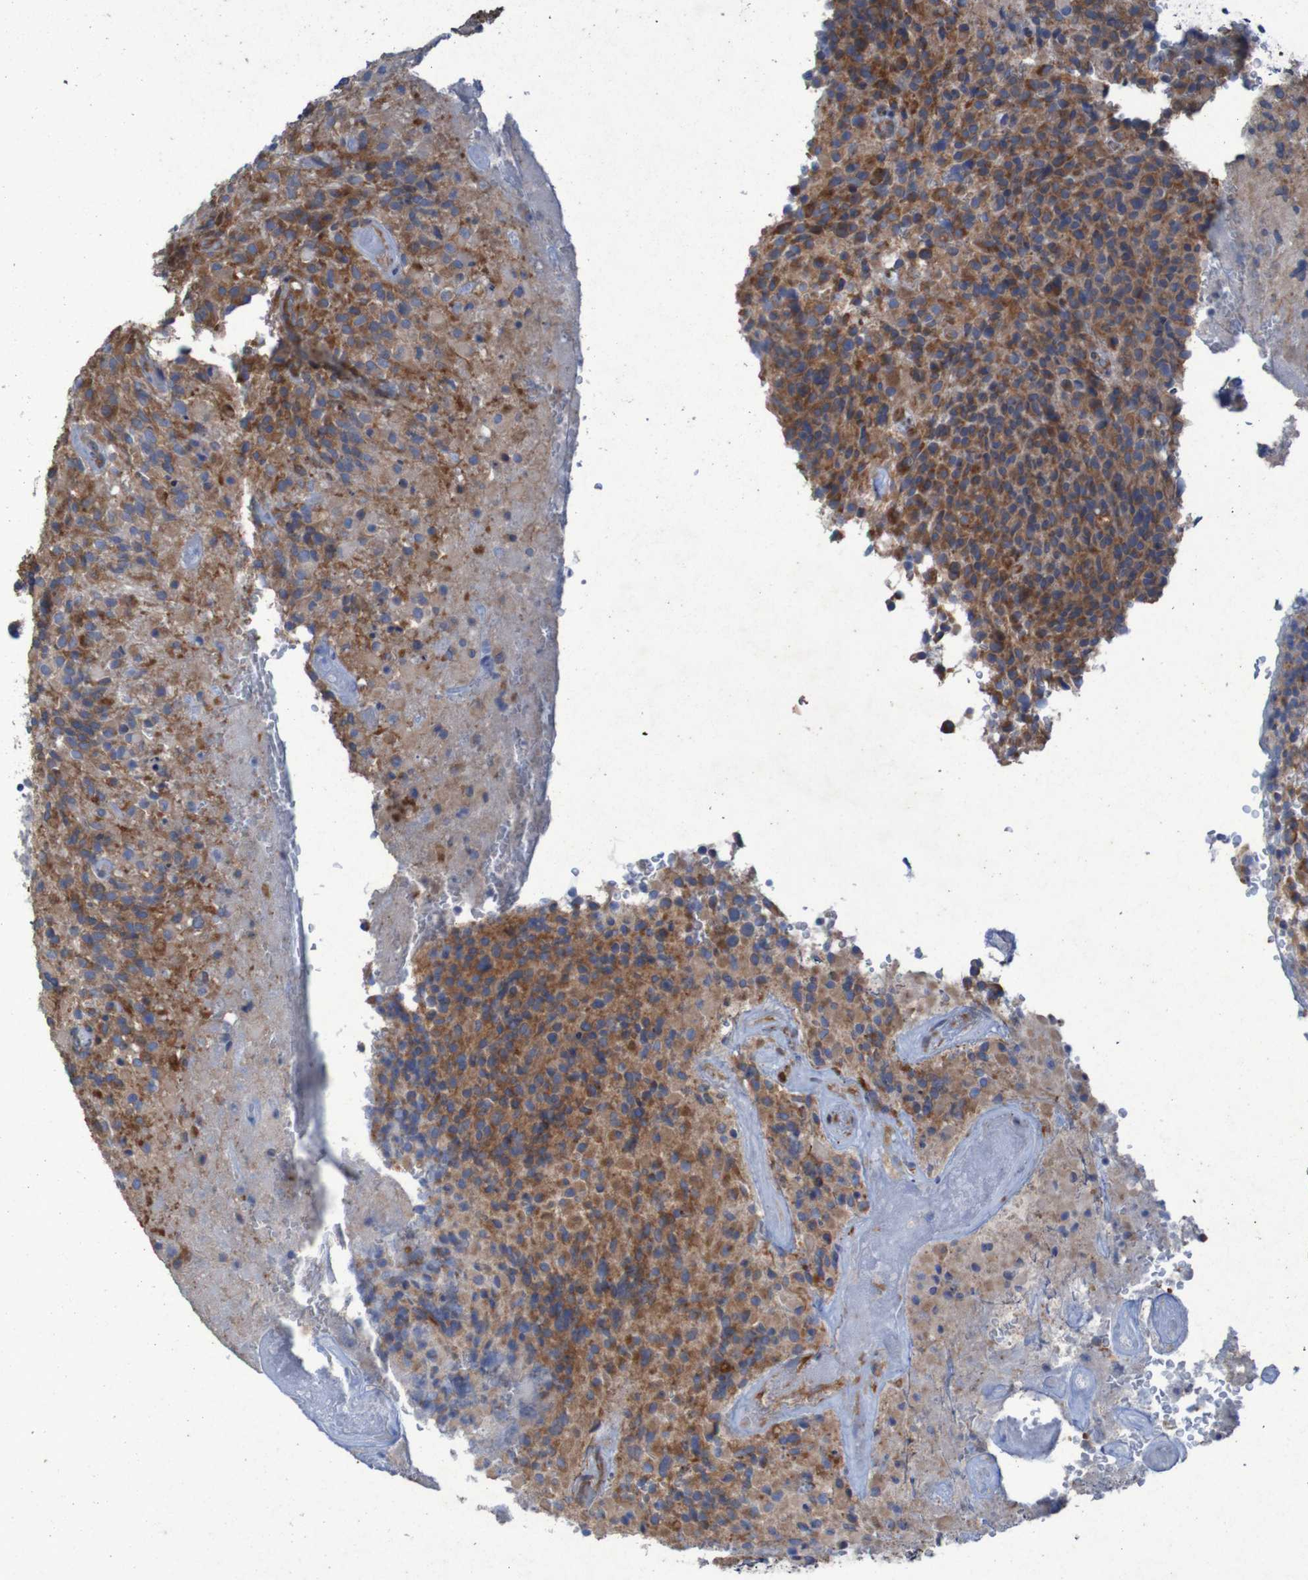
{"staining": {"intensity": "strong", "quantity": ">75%", "location": "cytoplasmic/membranous"}, "tissue": "glioma", "cell_type": "Tumor cells", "image_type": "cancer", "snomed": [{"axis": "morphology", "description": "Glioma, malignant, High grade"}, {"axis": "topography", "description": "Brain"}], "caption": "Protein expression analysis of human high-grade glioma (malignant) reveals strong cytoplasmic/membranous positivity in about >75% of tumor cells.", "gene": "RPL10", "patient": {"sex": "male", "age": 71}}